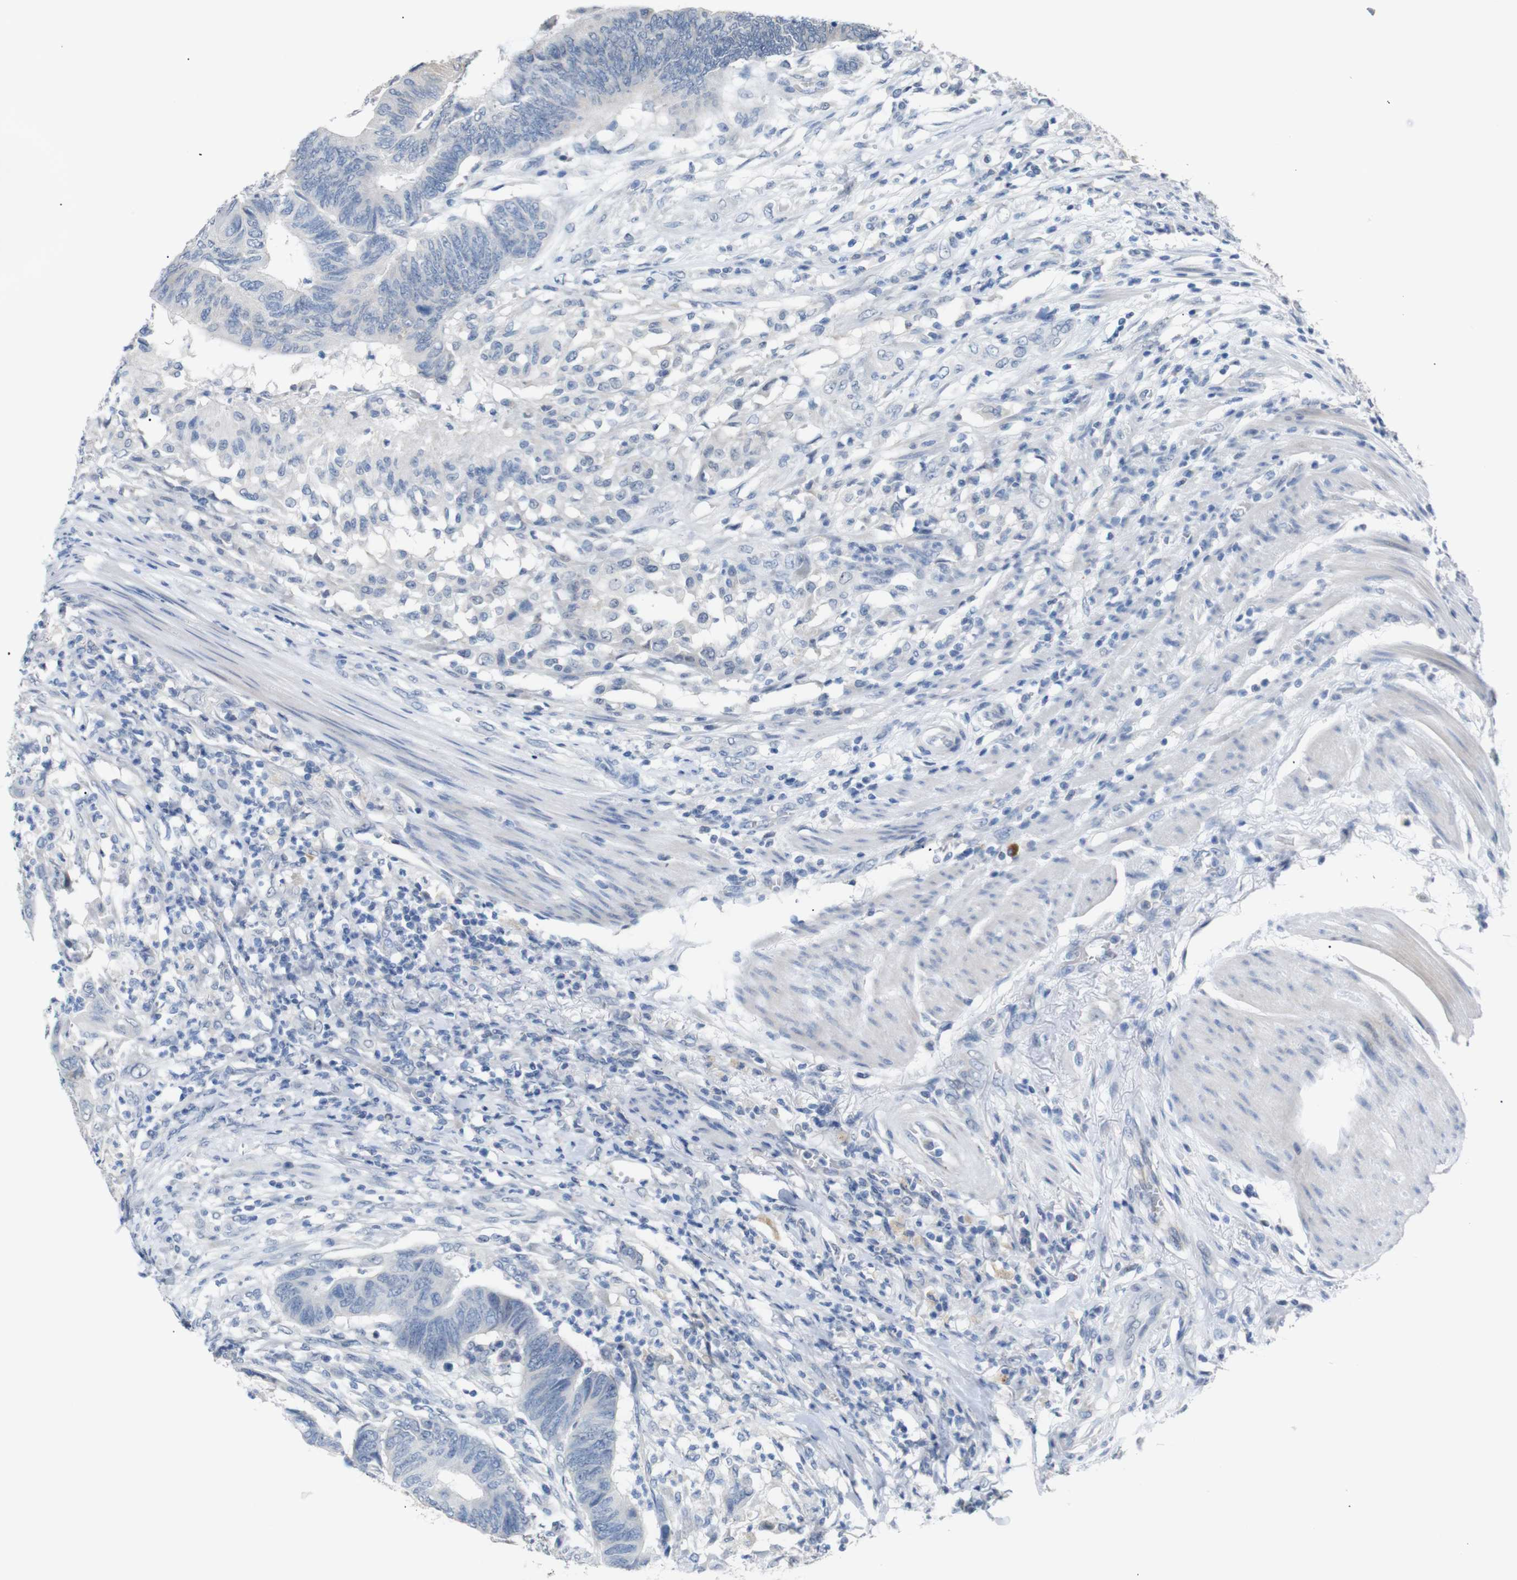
{"staining": {"intensity": "negative", "quantity": "none", "location": "none"}, "tissue": "colorectal cancer", "cell_type": "Tumor cells", "image_type": "cancer", "snomed": [{"axis": "morphology", "description": "Normal tissue, NOS"}, {"axis": "morphology", "description": "Adenocarcinoma, NOS"}, {"axis": "topography", "description": "Rectum"}, {"axis": "topography", "description": "Peripheral nerve tissue"}], "caption": "Colorectal adenocarcinoma was stained to show a protein in brown. There is no significant staining in tumor cells. Brightfield microscopy of immunohistochemistry stained with DAB (3,3'-diaminobenzidine) (brown) and hematoxylin (blue), captured at high magnification.", "gene": "CHRM5", "patient": {"sex": "male", "age": 92}}